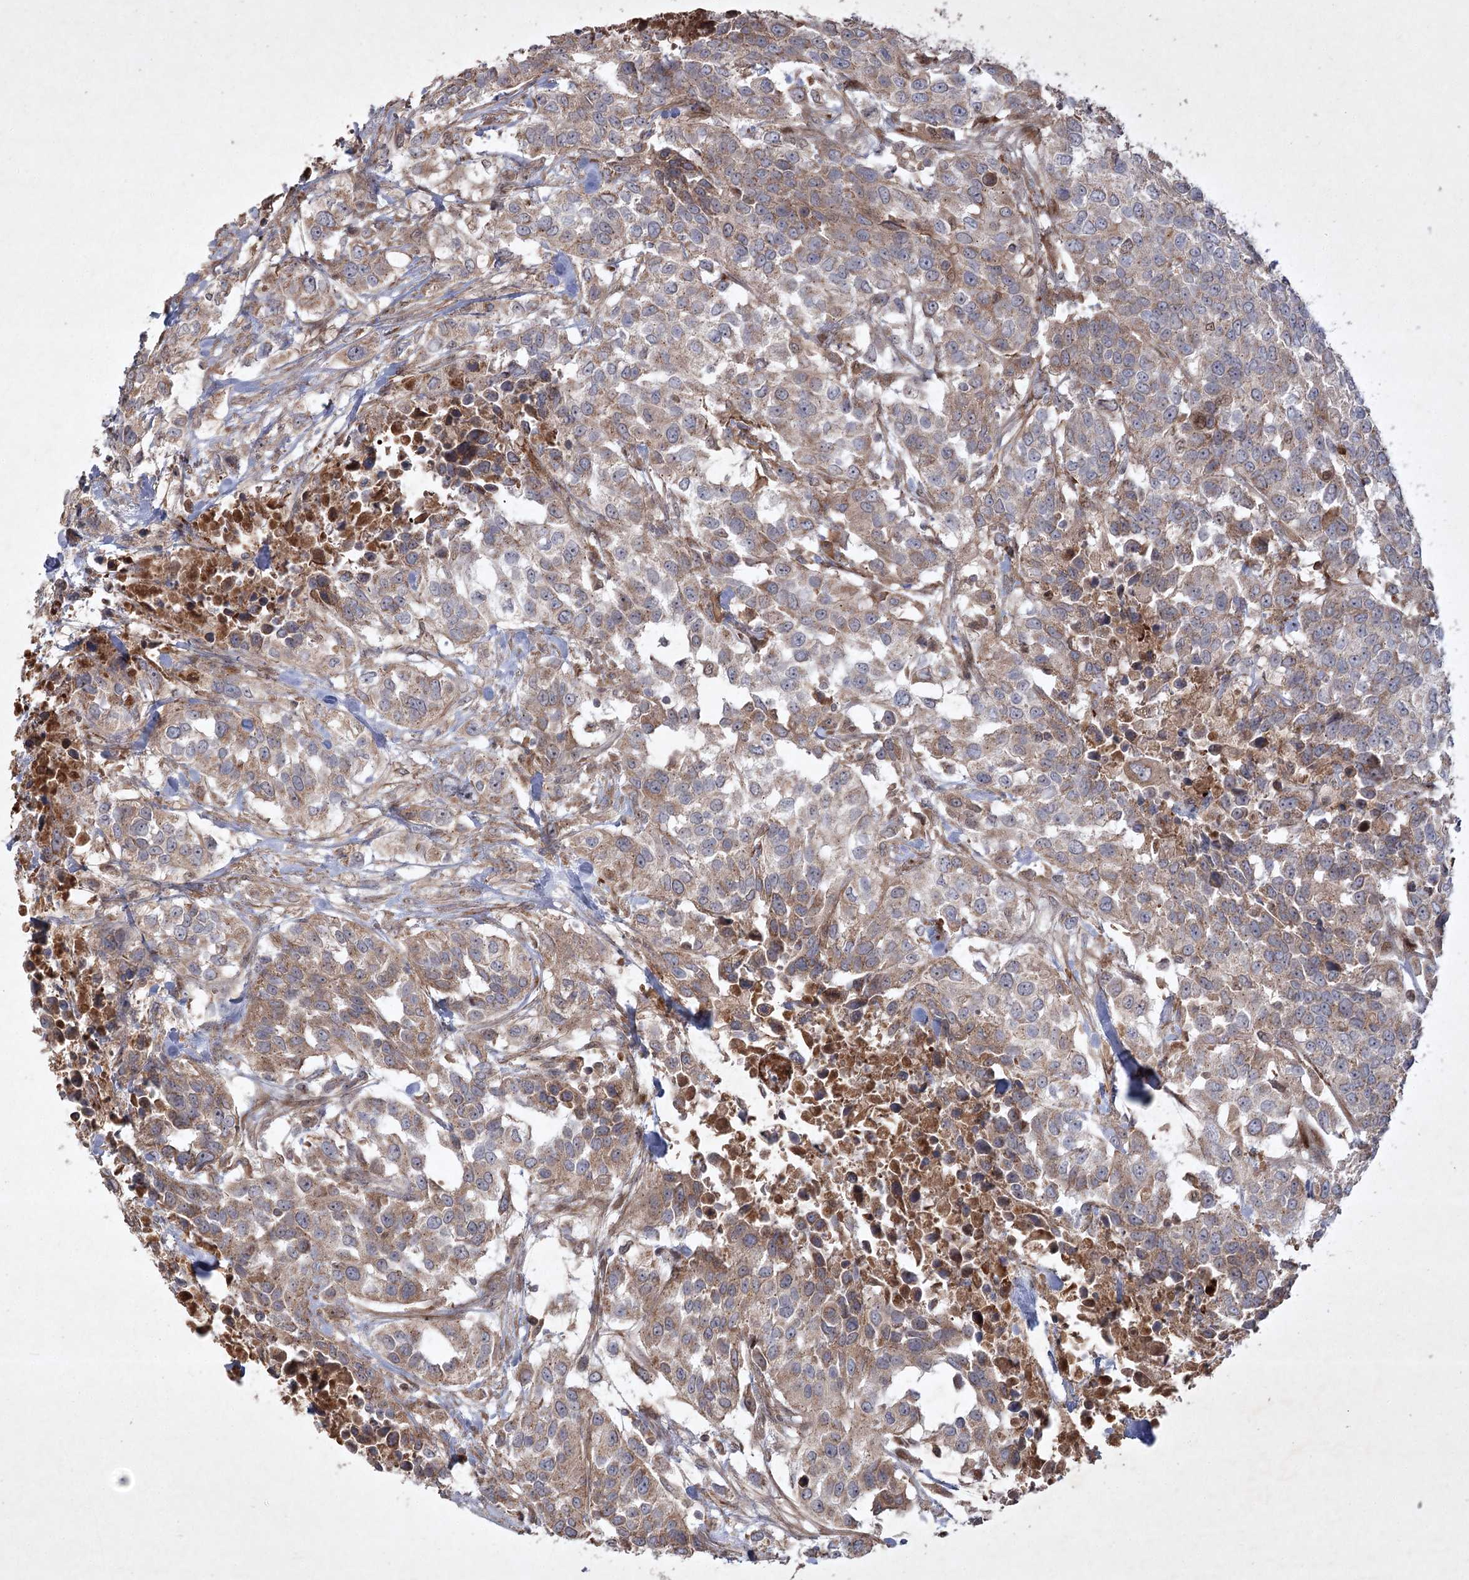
{"staining": {"intensity": "moderate", "quantity": "25%-75%", "location": "cytoplasmic/membranous"}, "tissue": "urothelial cancer", "cell_type": "Tumor cells", "image_type": "cancer", "snomed": [{"axis": "morphology", "description": "Urothelial carcinoma, High grade"}, {"axis": "topography", "description": "Urinary bladder"}], "caption": "Immunohistochemistry image of neoplastic tissue: high-grade urothelial carcinoma stained using immunohistochemistry shows medium levels of moderate protein expression localized specifically in the cytoplasmic/membranous of tumor cells, appearing as a cytoplasmic/membranous brown color.", "gene": "KBTBD4", "patient": {"sex": "female", "age": 80}}